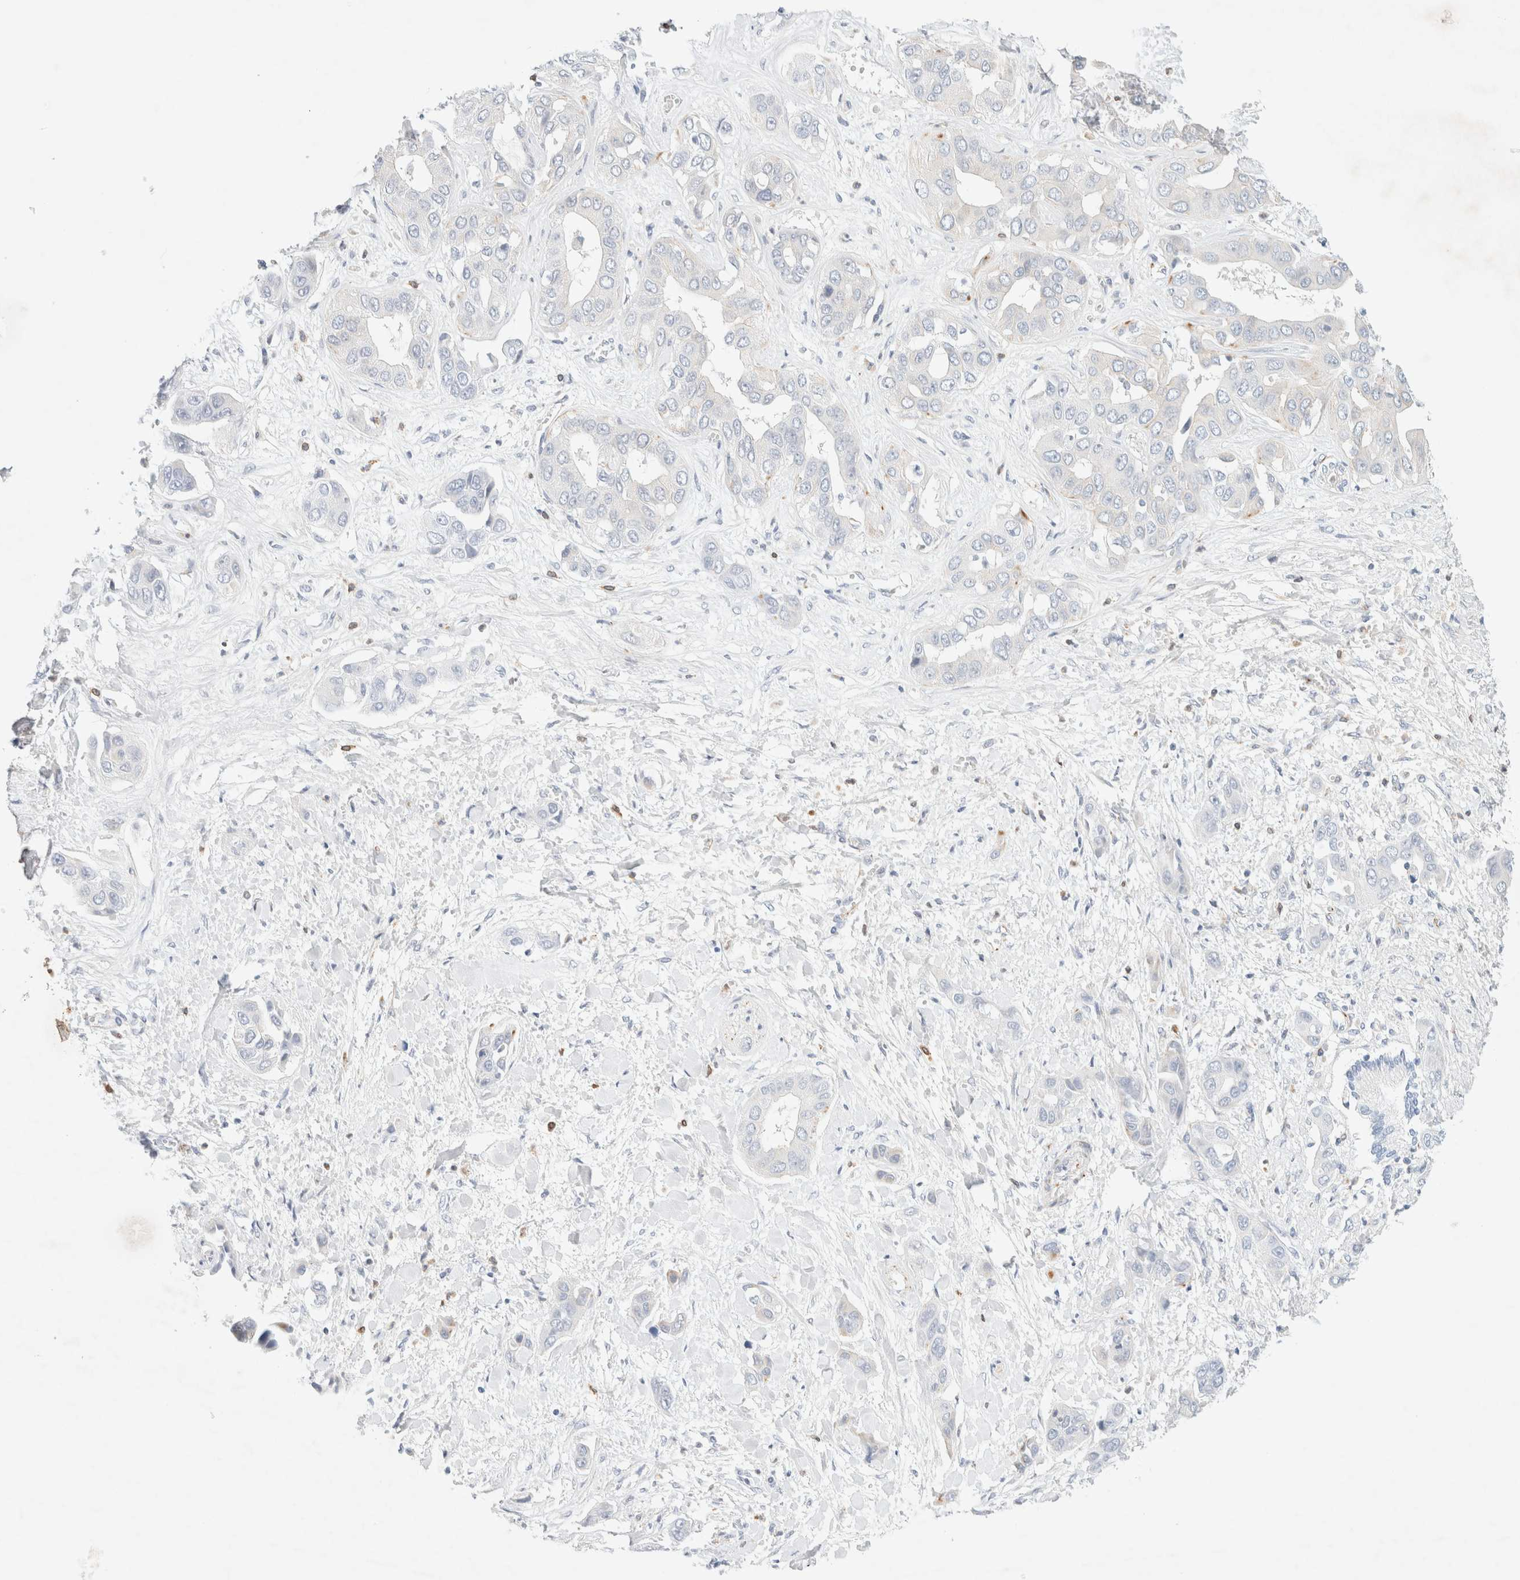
{"staining": {"intensity": "negative", "quantity": "none", "location": "none"}, "tissue": "liver cancer", "cell_type": "Tumor cells", "image_type": "cancer", "snomed": [{"axis": "morphology", "description": "Cholangiocarcinoma"}, {"axis": "topography", "description": "Liver"}], "caption": "Protein analysis of liver cholangiocarcinoma demonstrates no significant positivity in tumor cells. Nuclei are stained in blue.", "gene": "SLC25A48", "patient": {"sex": "female", "age": 52}}